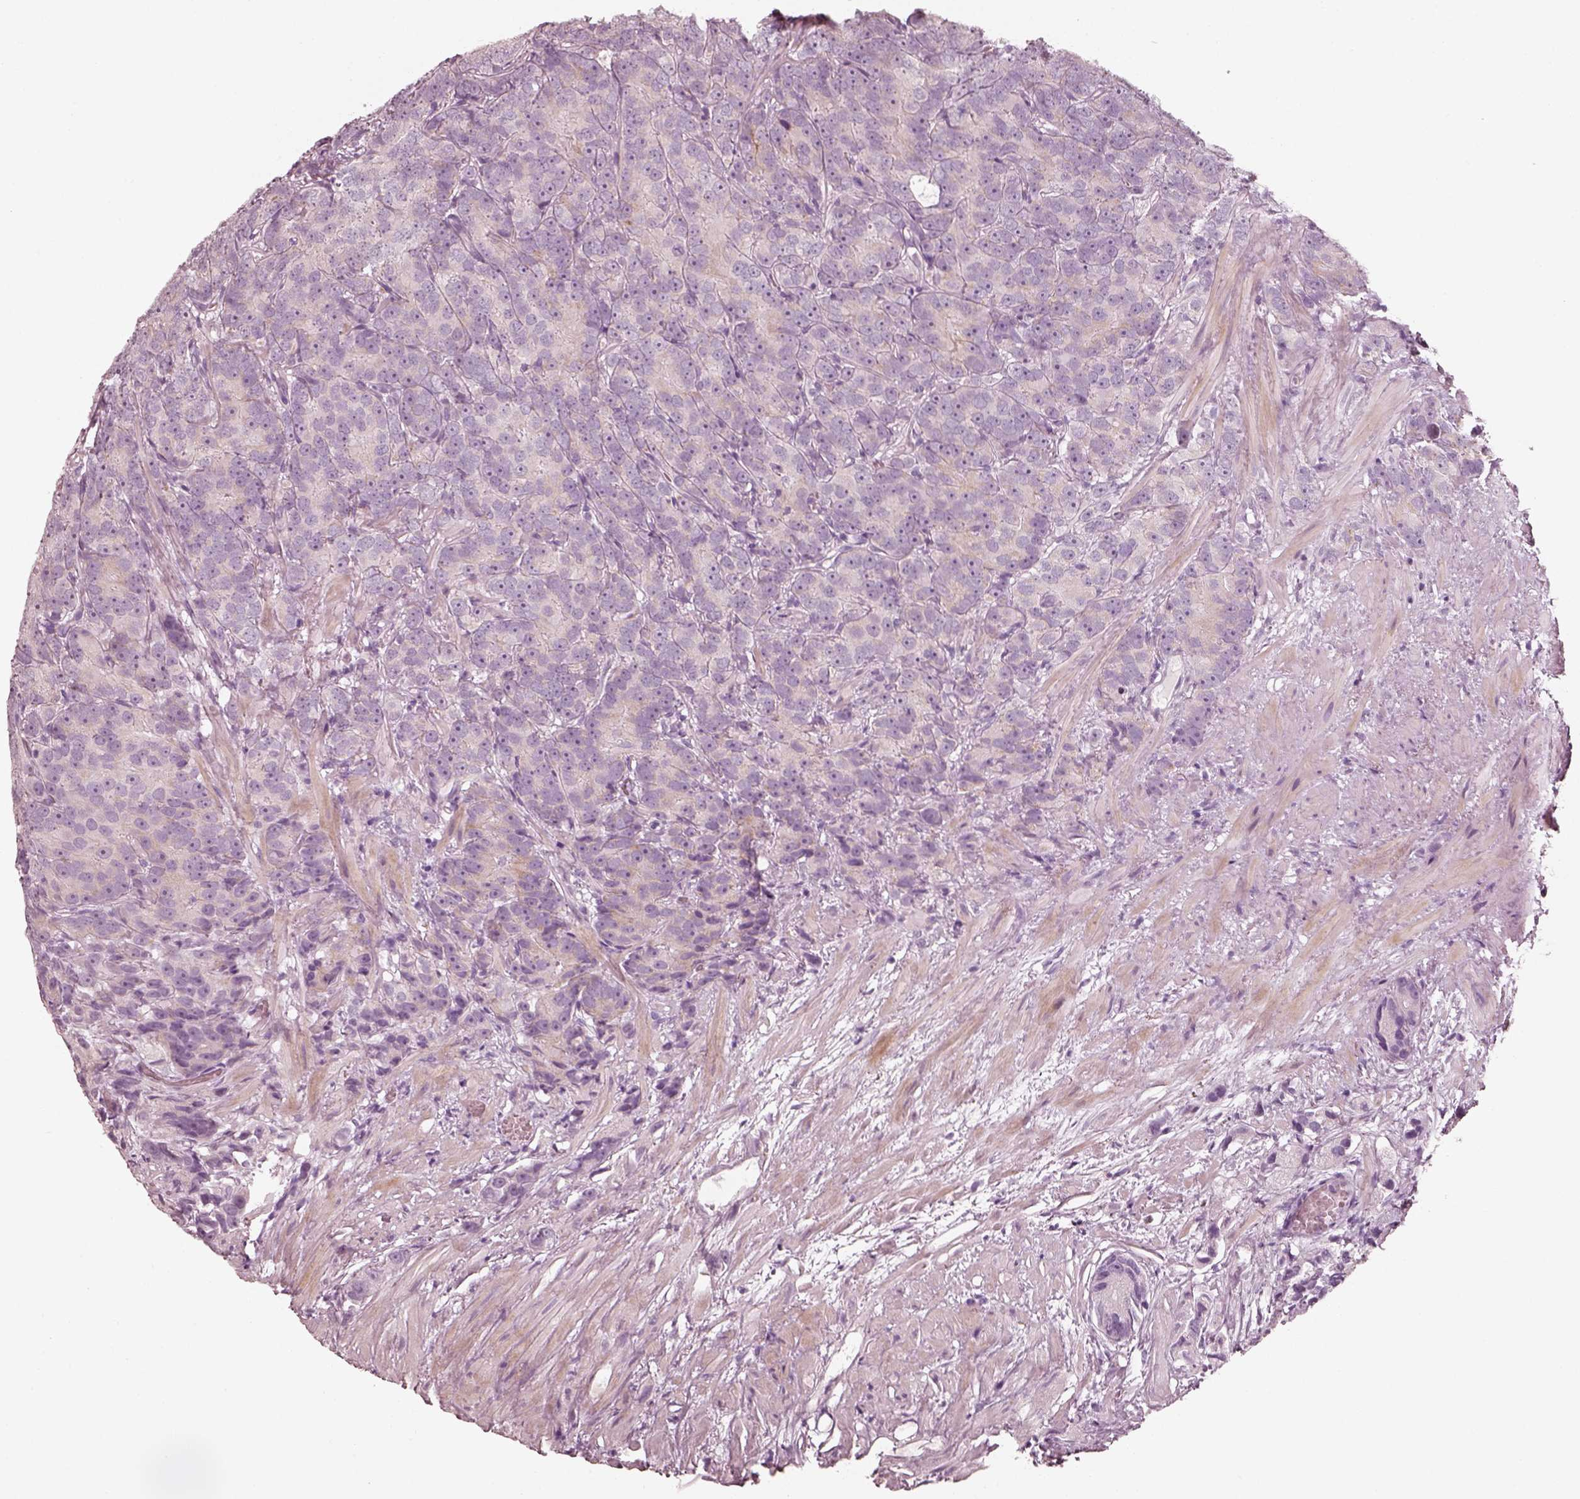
{"staining": {"intensity": "negative", "quantity": "none", "location": "none"}, "tissue": "prostate cancer", "cell_type": "Tumor cells", "image_type": "cancer", "snomed": [{"axis": "morphology", "description": "Adenocarcinoma, High grade"}, {"axis": "topography", "description": "Prostate"}], "caption": "The photomicrograph reveals no staining of tumor cells in high-grade adenocarcinoma (prostate).", "gene": "R3HDML", "patient": {"sex": "male", "age": 90}}